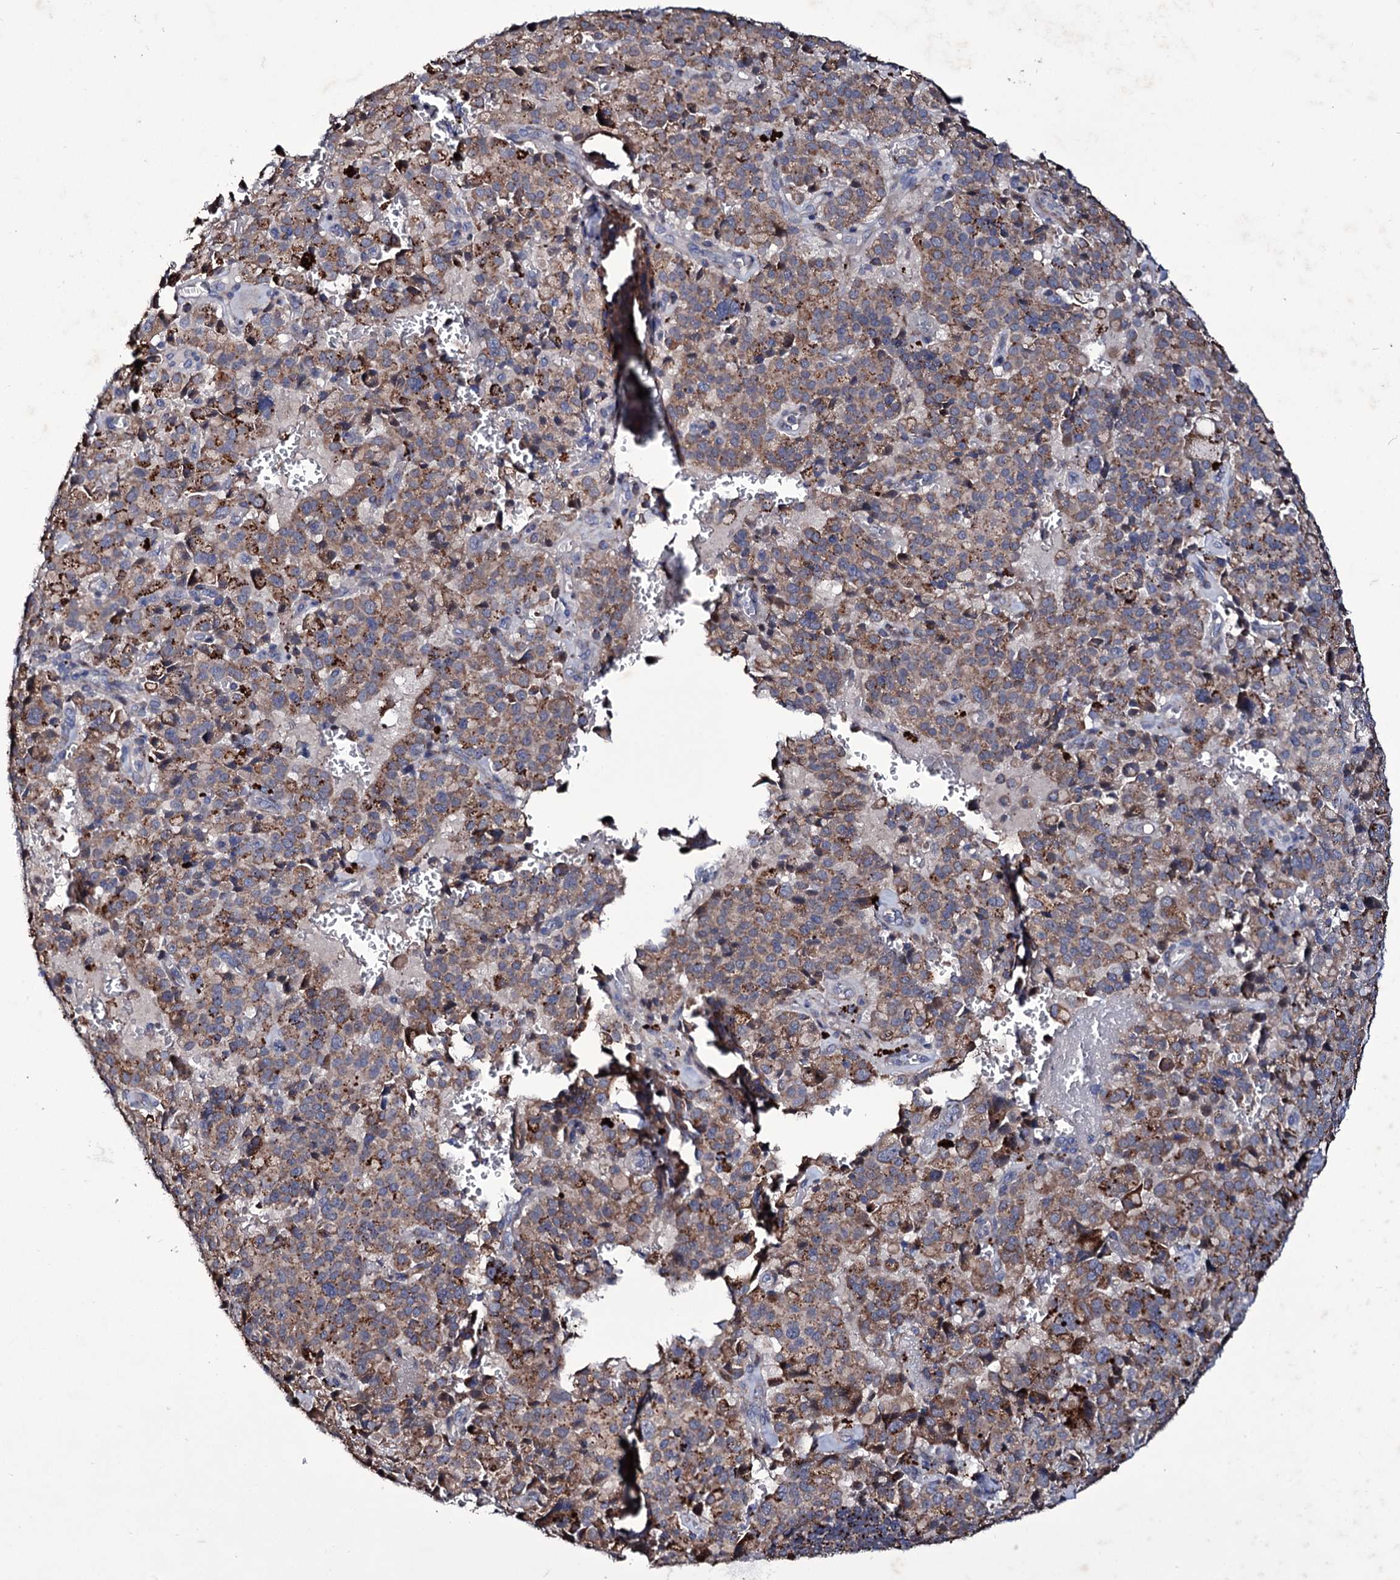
{"staining": {"intensity": "moderate", "quantity": "25%-75%", "location": "cytoplasmic/membranous"}, "tissue": "pancreatic cancer", "cell_type": "Tumor cells", "image_type": "cancer", "snomed": [{"axis": "morphology", "description": "Adenocarcinoma, NOS"}, {"axis": "topography", "description": "Pancreas"}], "caption": "Human pancreatic adenocarcinoma stained for a protein (brown) shows moderate cytoplasmic/membranous positive staining in approximately 25%-75% of tumor cells.", "gene": "TUBGCP5", "patient": {"sex": "male", "age": 65}}